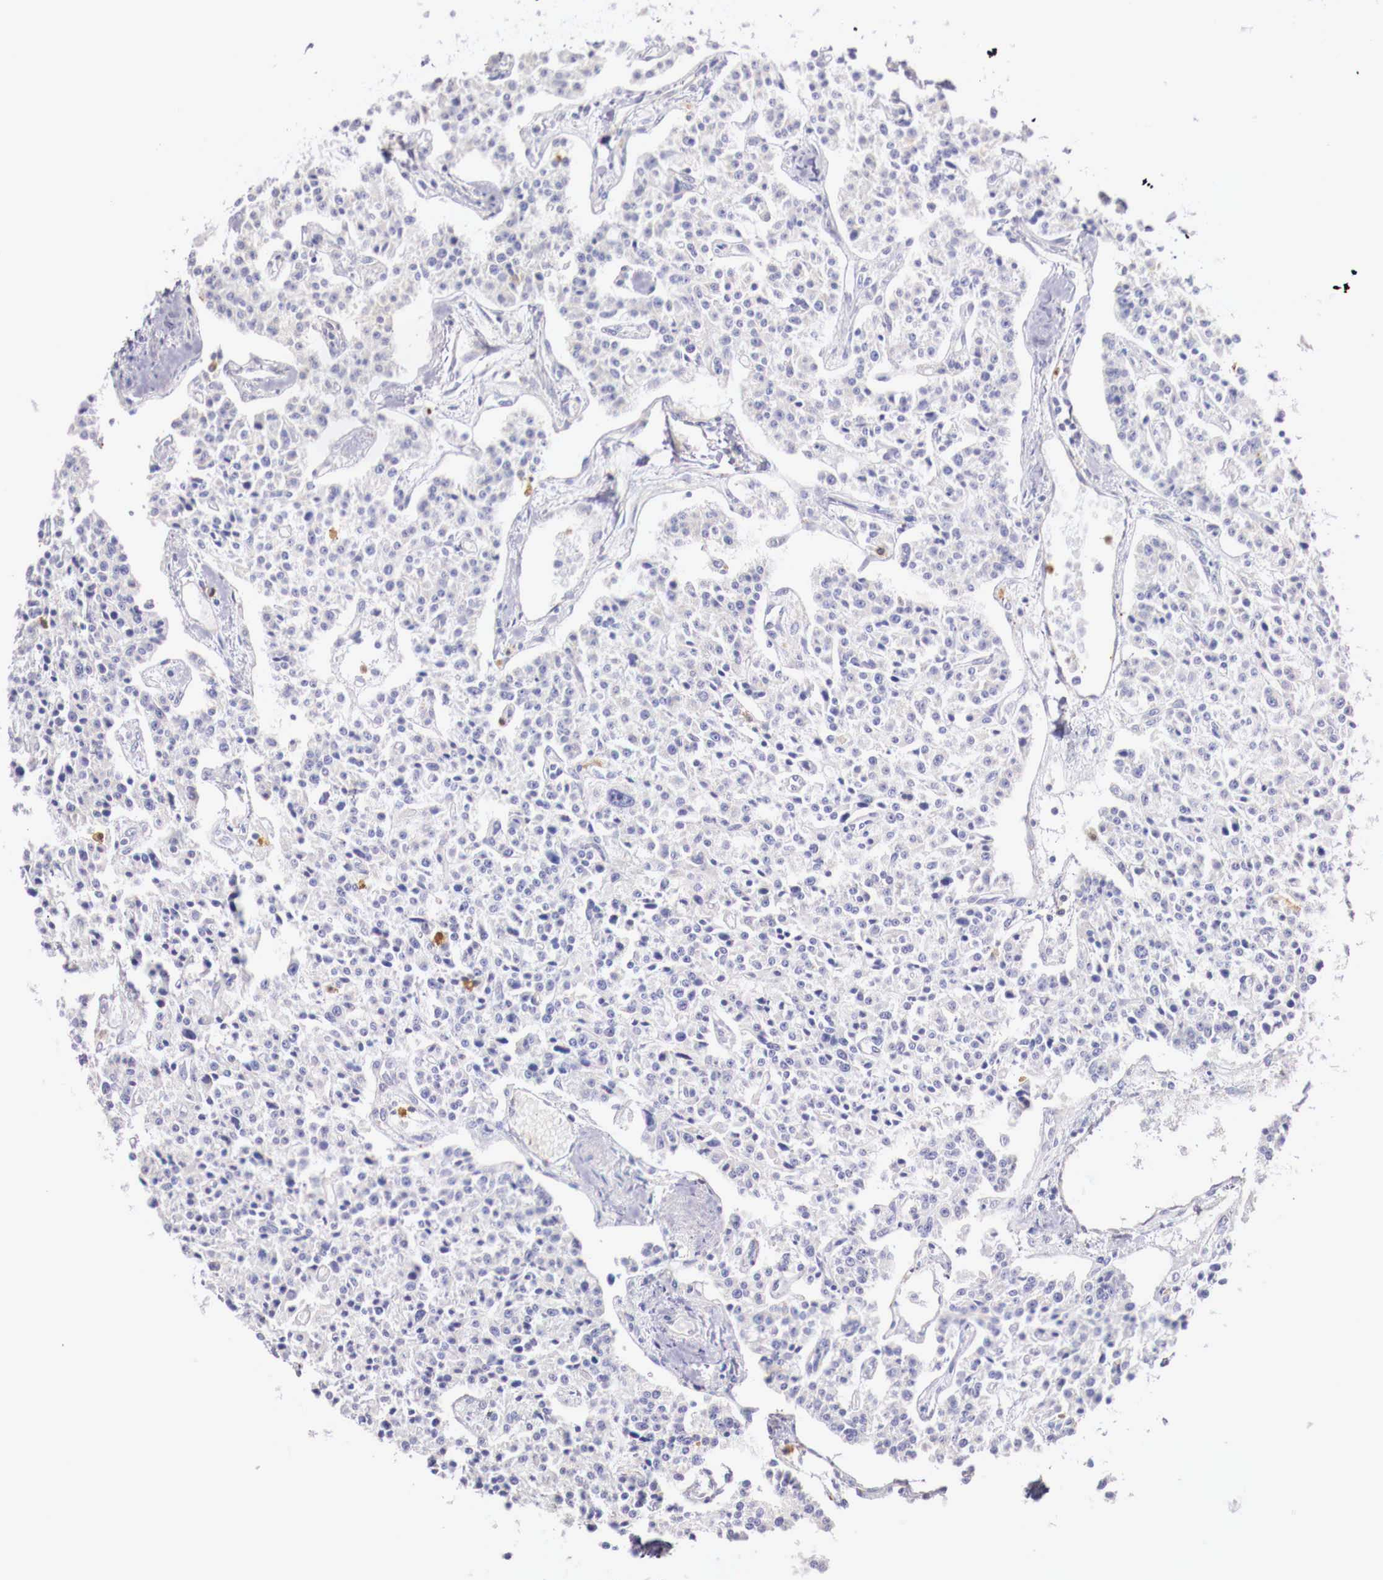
{"staining": {"intensity": "negative", "quantity": "none", "location": "none"}, "tissue": "carcinoid", "cell_type": "Tumor cells", "image_type": "cancer", "snomed": [{"axis": "morphology", "description": "Carcinoid, malignant, NOS"}, {"axis": "topography", "description": "Stomach"}], "caption": "A high-resolution micrograph shows IHC staining of malignant carcinoid, which reveals no significant staining in tumor cells.", "gene": "PITPNA", "patient": {"sex": "female", "age": 76}}